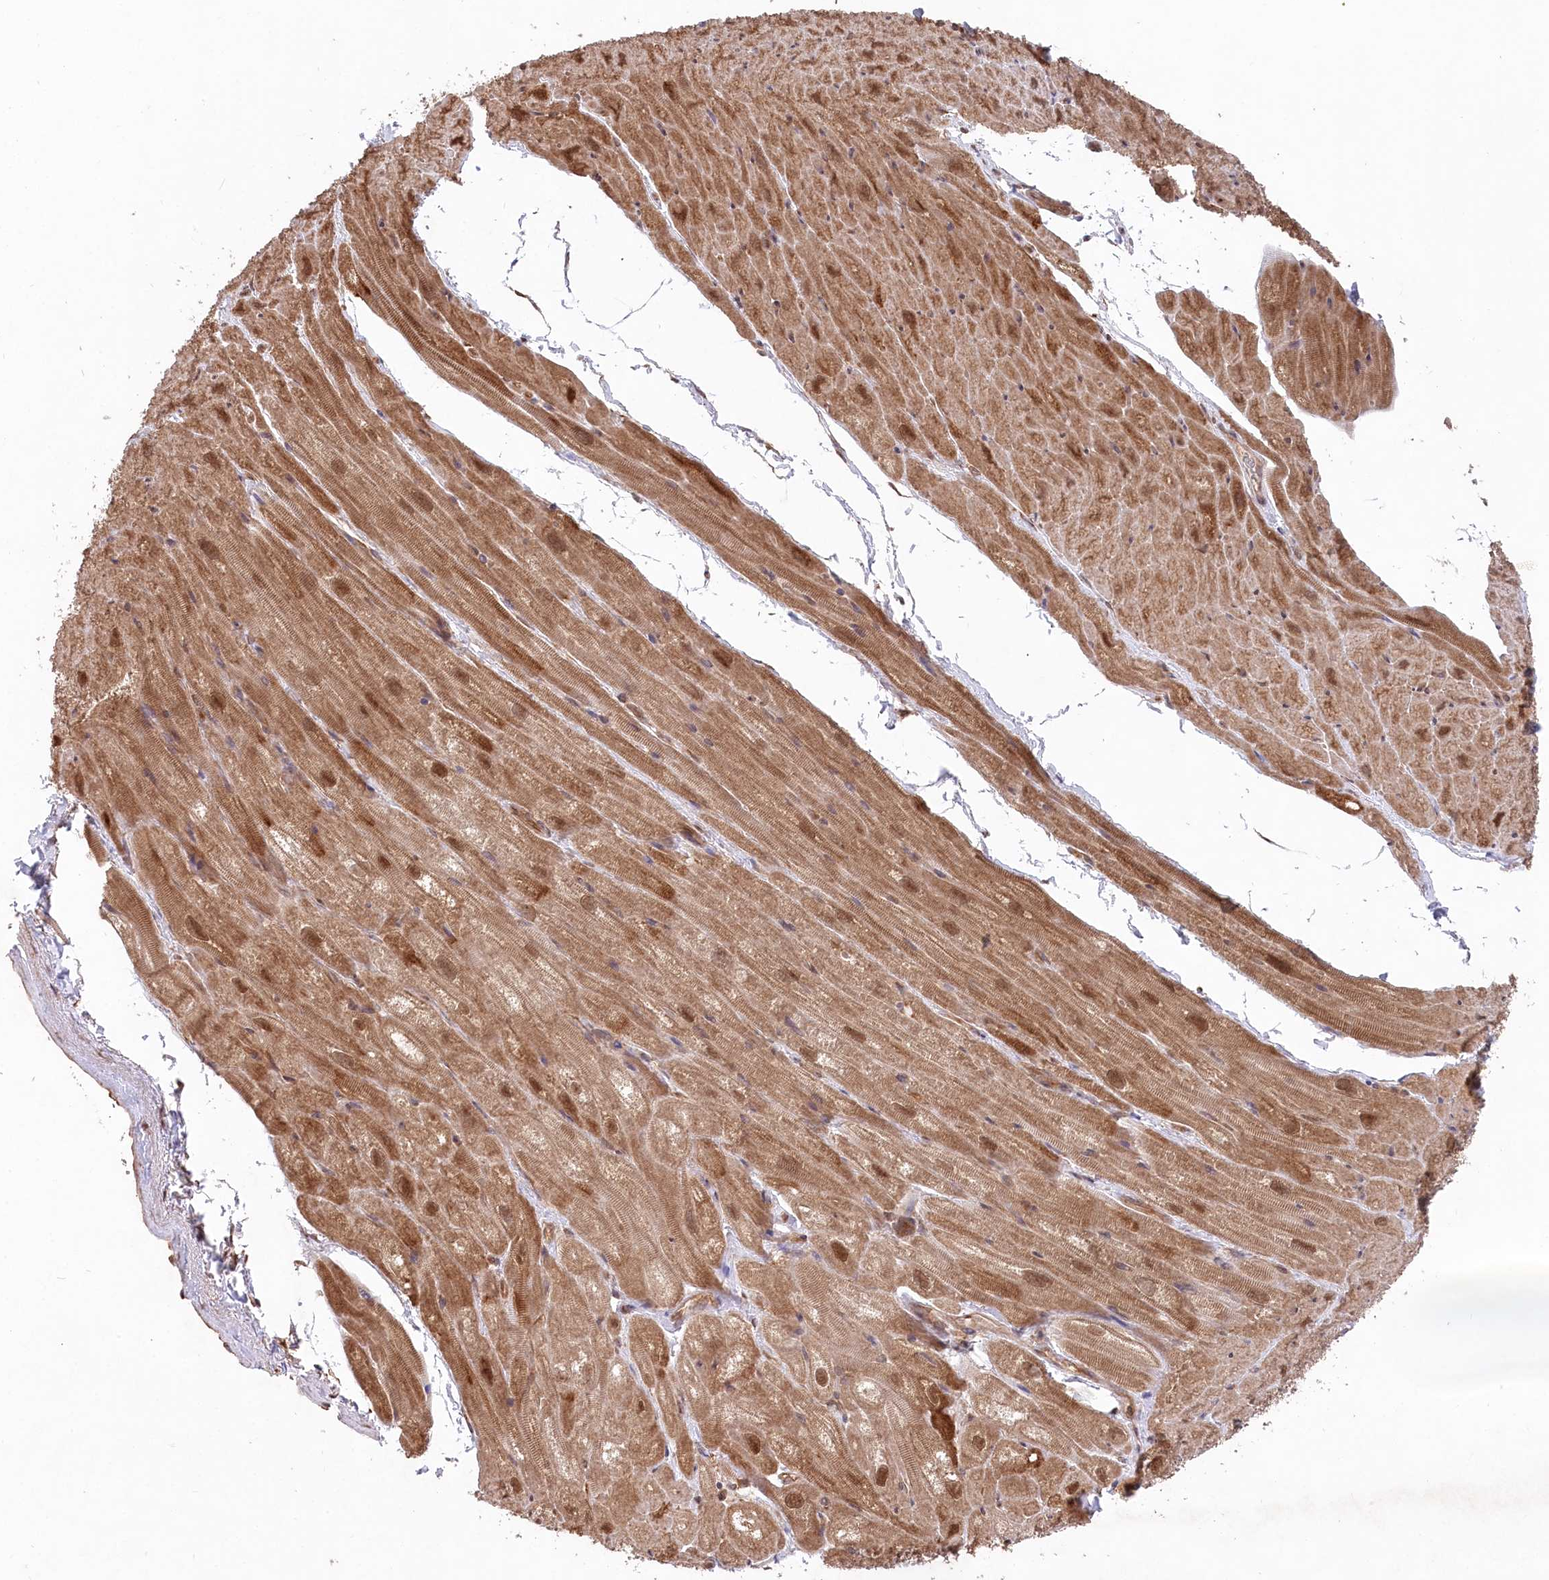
{"staining": {"intensity": "moderate", "quantity": ">75%", "location": "cytoplasmic/membranous,nuclear"}, "tissue": "heart muscle", "cell_type": "Cardiomyocytes", "image_type": "normal", "snomed": [{"axis": "morphology", "description": "Normal tissue, NOS"}, {"axis": "topography", "description": "Heart"}], "caption": "Brown immunohistochemical staining in benign heart muscle displays moderate cytoplasmic/membranous,nuclear staining in about >75% of cardiomyocytes. (DAB IHC with brightfield microscopy, high magnification).", "gene": "PSMA1", "patient": {"sex": "male", "age": 50}}